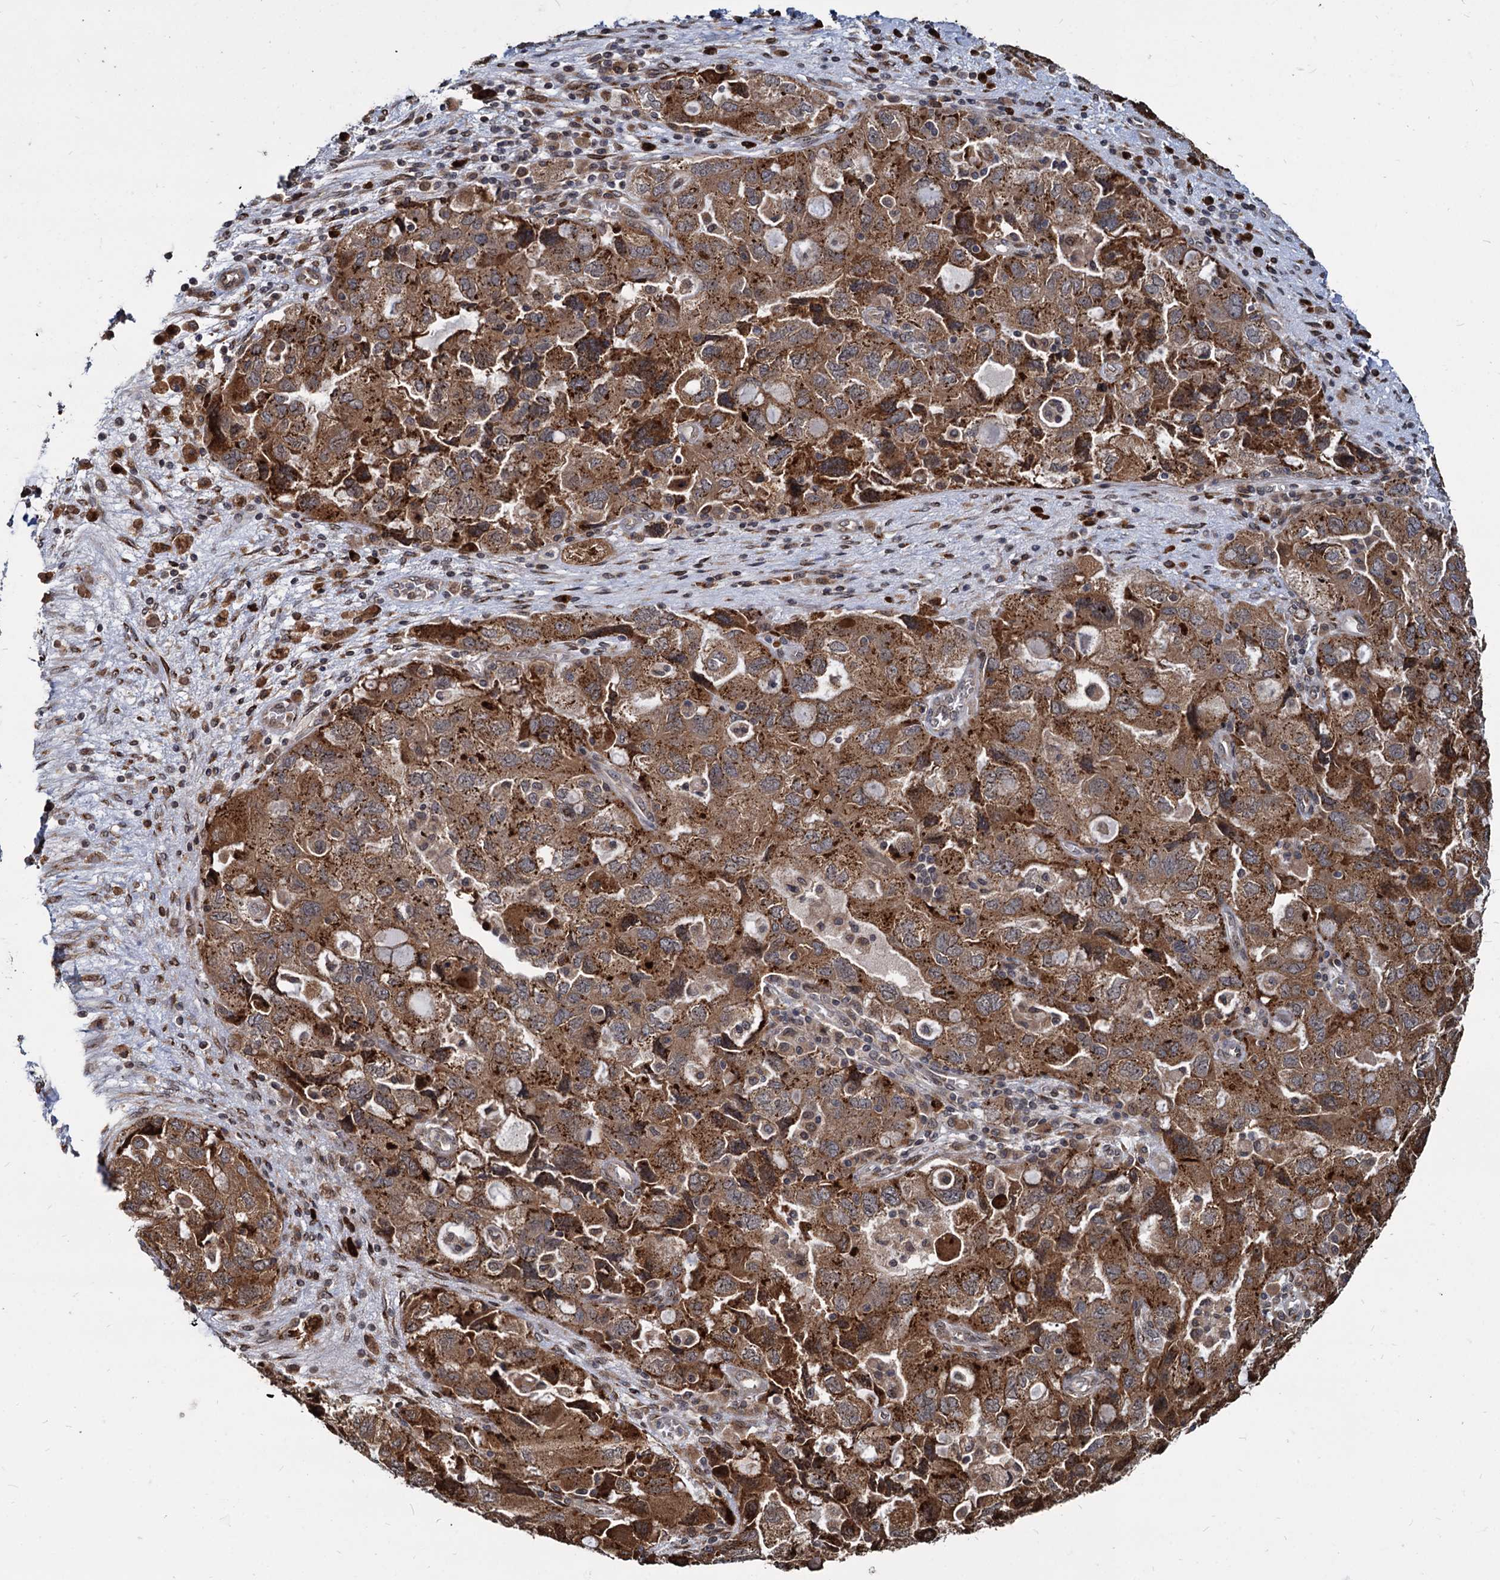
{"staining": {"intensity": "moderate", "quantity": ">75%", "location": "cytoplasmic/membranous"}, "tissue": "ovarian cancer", "cell_type": "Tumor cells", "image_type": "cancer", "snomed": [{"axis": "morphology", "description": "Carcinoma, NOS"}, {"axis": "morphology", "description": "Cystadenocarcinoma, serous, NOS"}, {"axis": "topography", "description": "Ovary"}], "caption": "Approximately >75% of tumor cells in ovarian cancer show moderate cytoplasmic/membranous protein staining as visualized by brown immunohistochemical staining.", "gene": "SAAL1", "patient": {"sex": "female", "age": 69}}